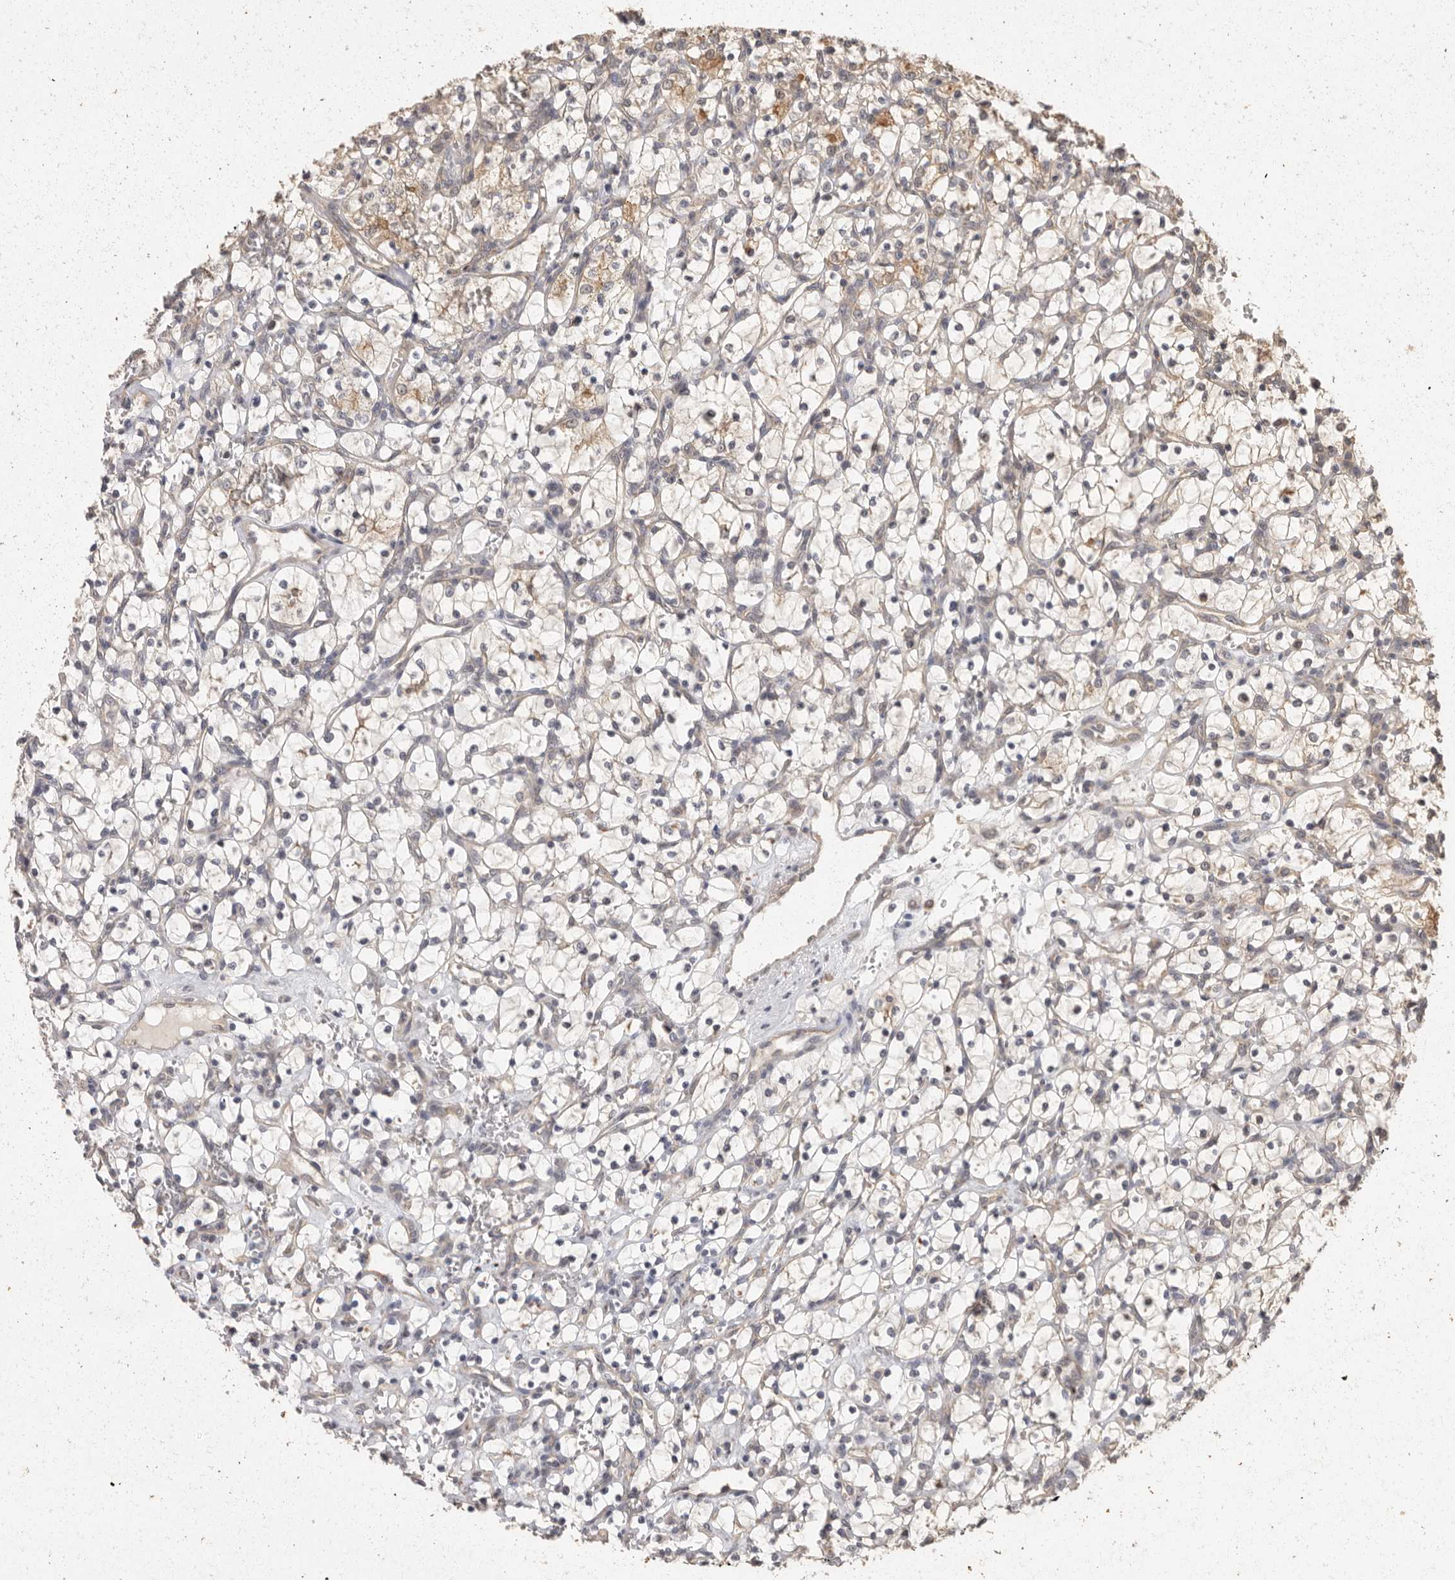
{"staining": {"intensity": "moderate", "quantity": "<25%", "location": "cytoplasmic/membranous"}, "tissue": "renal cancer", "cell_type": "Tumor cells", "image_type": "cancer", "snomed": [{"axis": "morphology", "description": "Adenocarcinoma, NOS"}, {"axis": "topography", "description": "Kidney"}], "caption": "Immunohistochemical staining of adenocarcinoma (renal) demonstrates low levels of moderate cytoplasmic/membranous positivity in about <25% of tumor cells. (DAB (3,3'-diaminobenzidine) = brown stain, brightfield microscopy at high magnification).", "gene": "BAIAP2", "patient": {"sex": "female", "age": 69}}